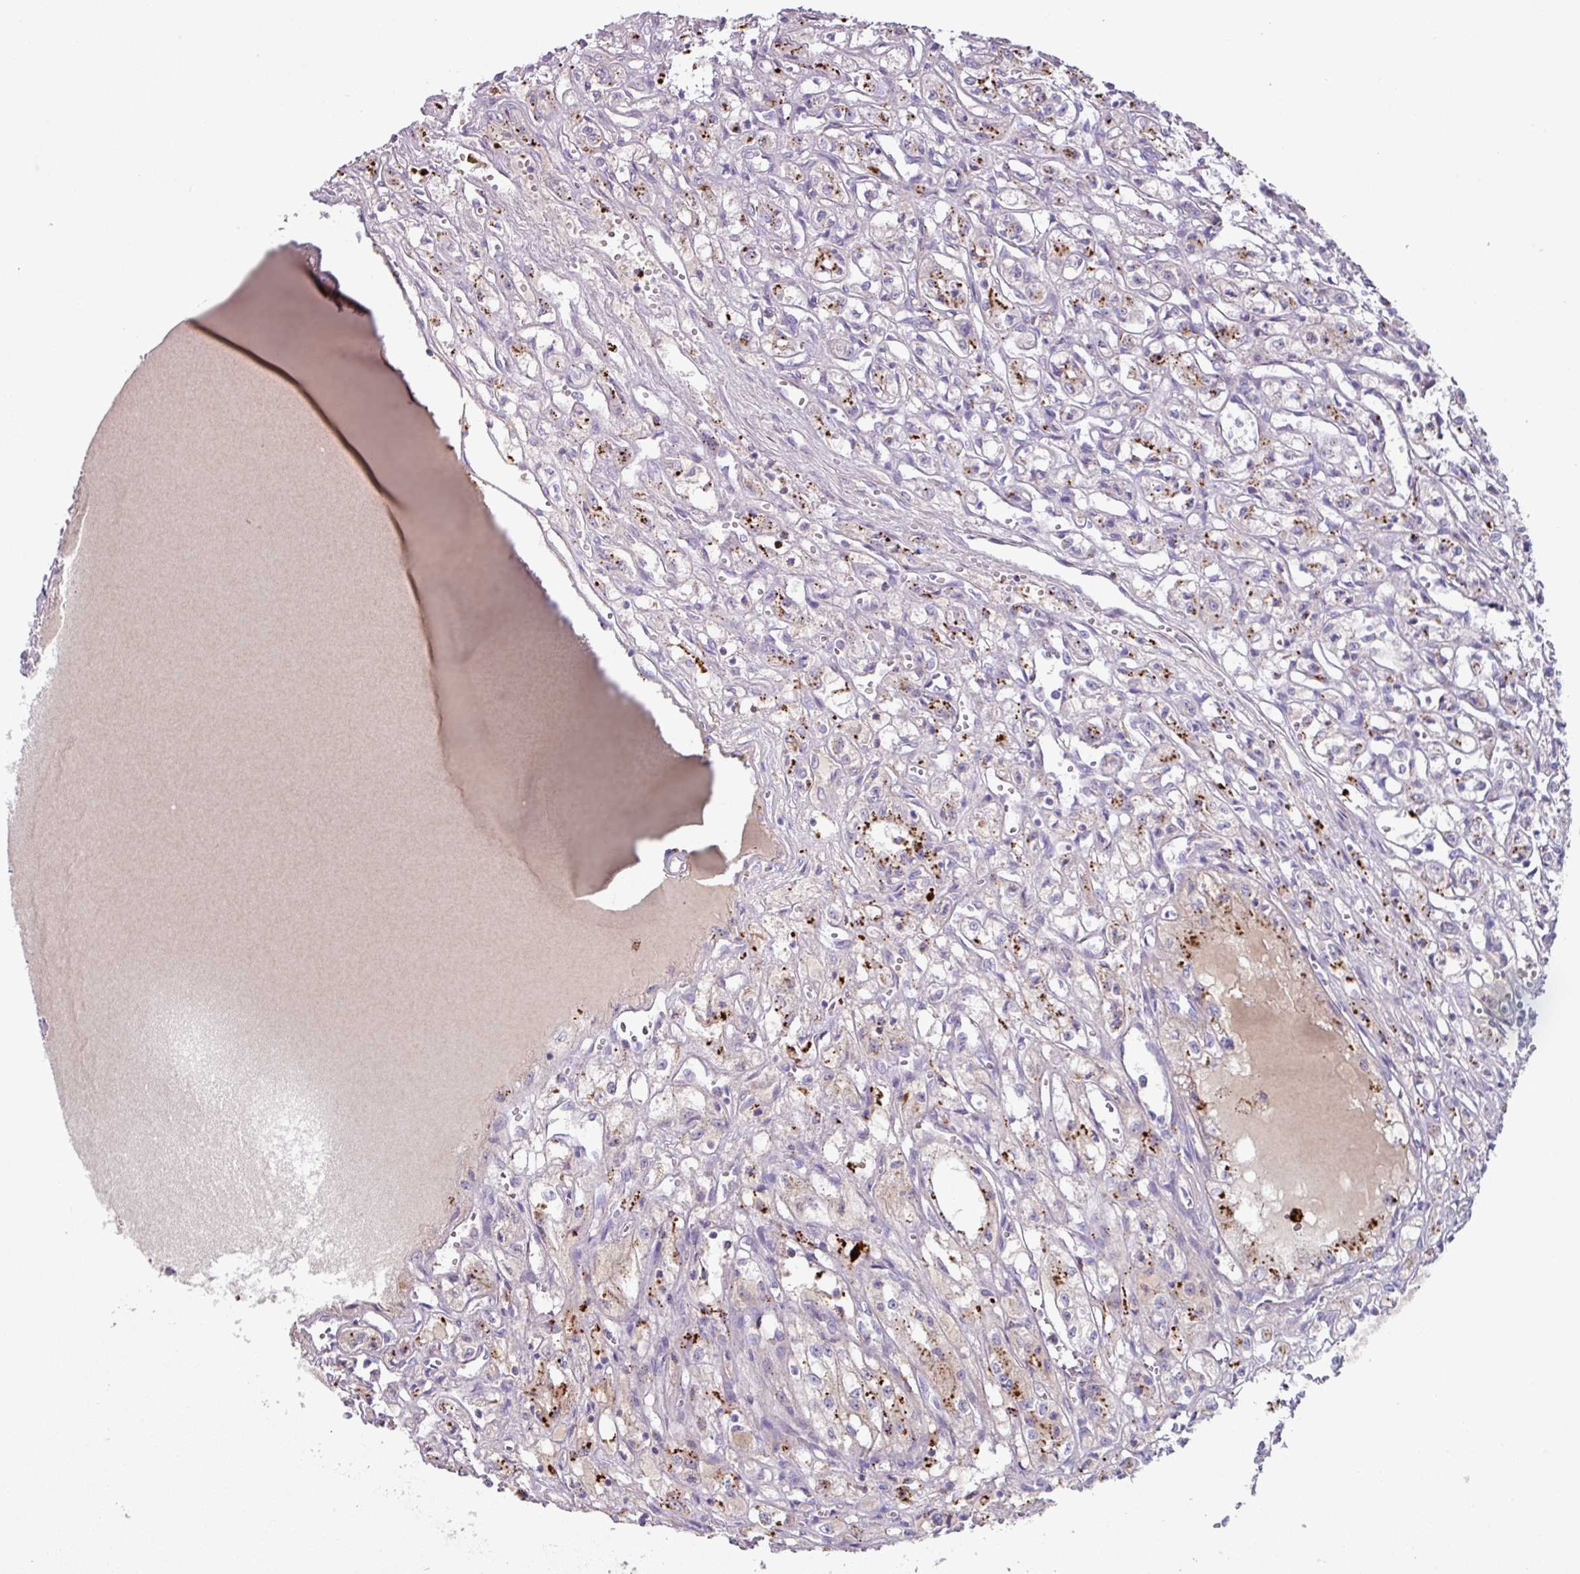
{"staining": {"intensity": "moderate", "quantity": "25%-75%", "location": "cytoplasmic/membranous"}, "tissue": "renal cancer", "cell_type": "Tumor cells", "image_type": "cancer", "snomed": [{"axis": "morphology", "description": "Adenocarcinoma, NOS"}, {"axis": "topography", "description": "Kidney"}], "caption": "Renal cancer (adenocarcinoma) stained with immunohistochemistry (IHC) demonstrates moderate cytoplasmic/membranous positivity in about 25%-75% of tumor cells.", "gene": "PLEKHH3", "patient": {"sex": "male", "age": 56}}